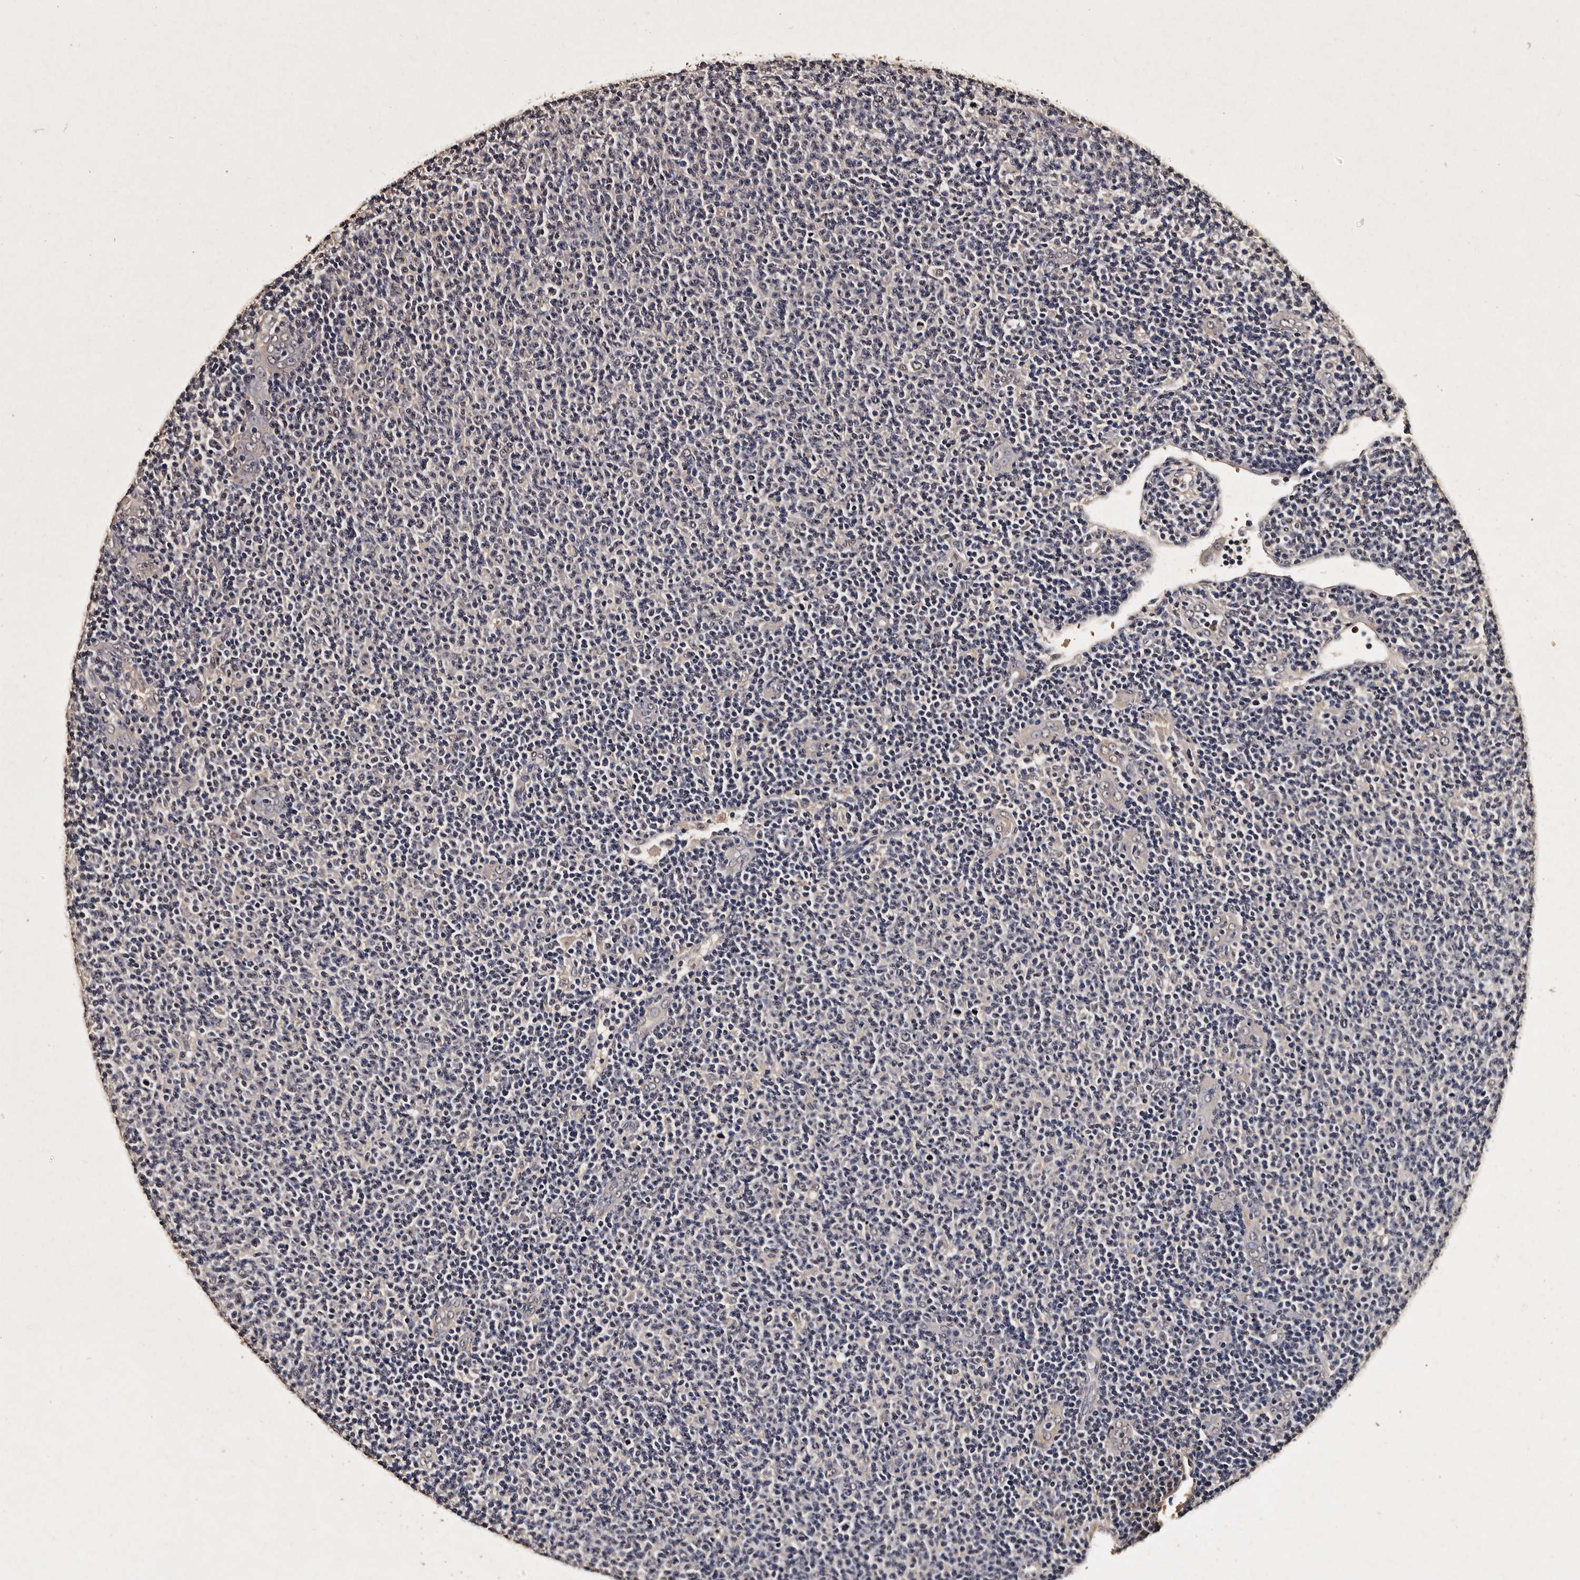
{"staining": {"intensity": "negative", "quantity": "none", "location": "none"}, "tissue": "lymphoma", "cell_type": "Tumor cells", "image_type": "cancer", "snomed": [{"axis": "morphology", "description": "Malignant lymphoma, non-Hodgkin's type, Low grade"}, {"axis": "topography", "description": "Lymph node"}], "caption": "There is no significant staining in tumor cells of malignant lymphoma, non-Hodgkin's type (low-grade).", "gene": "PARS2", "patient": {"sex": "male", "age": 66}}